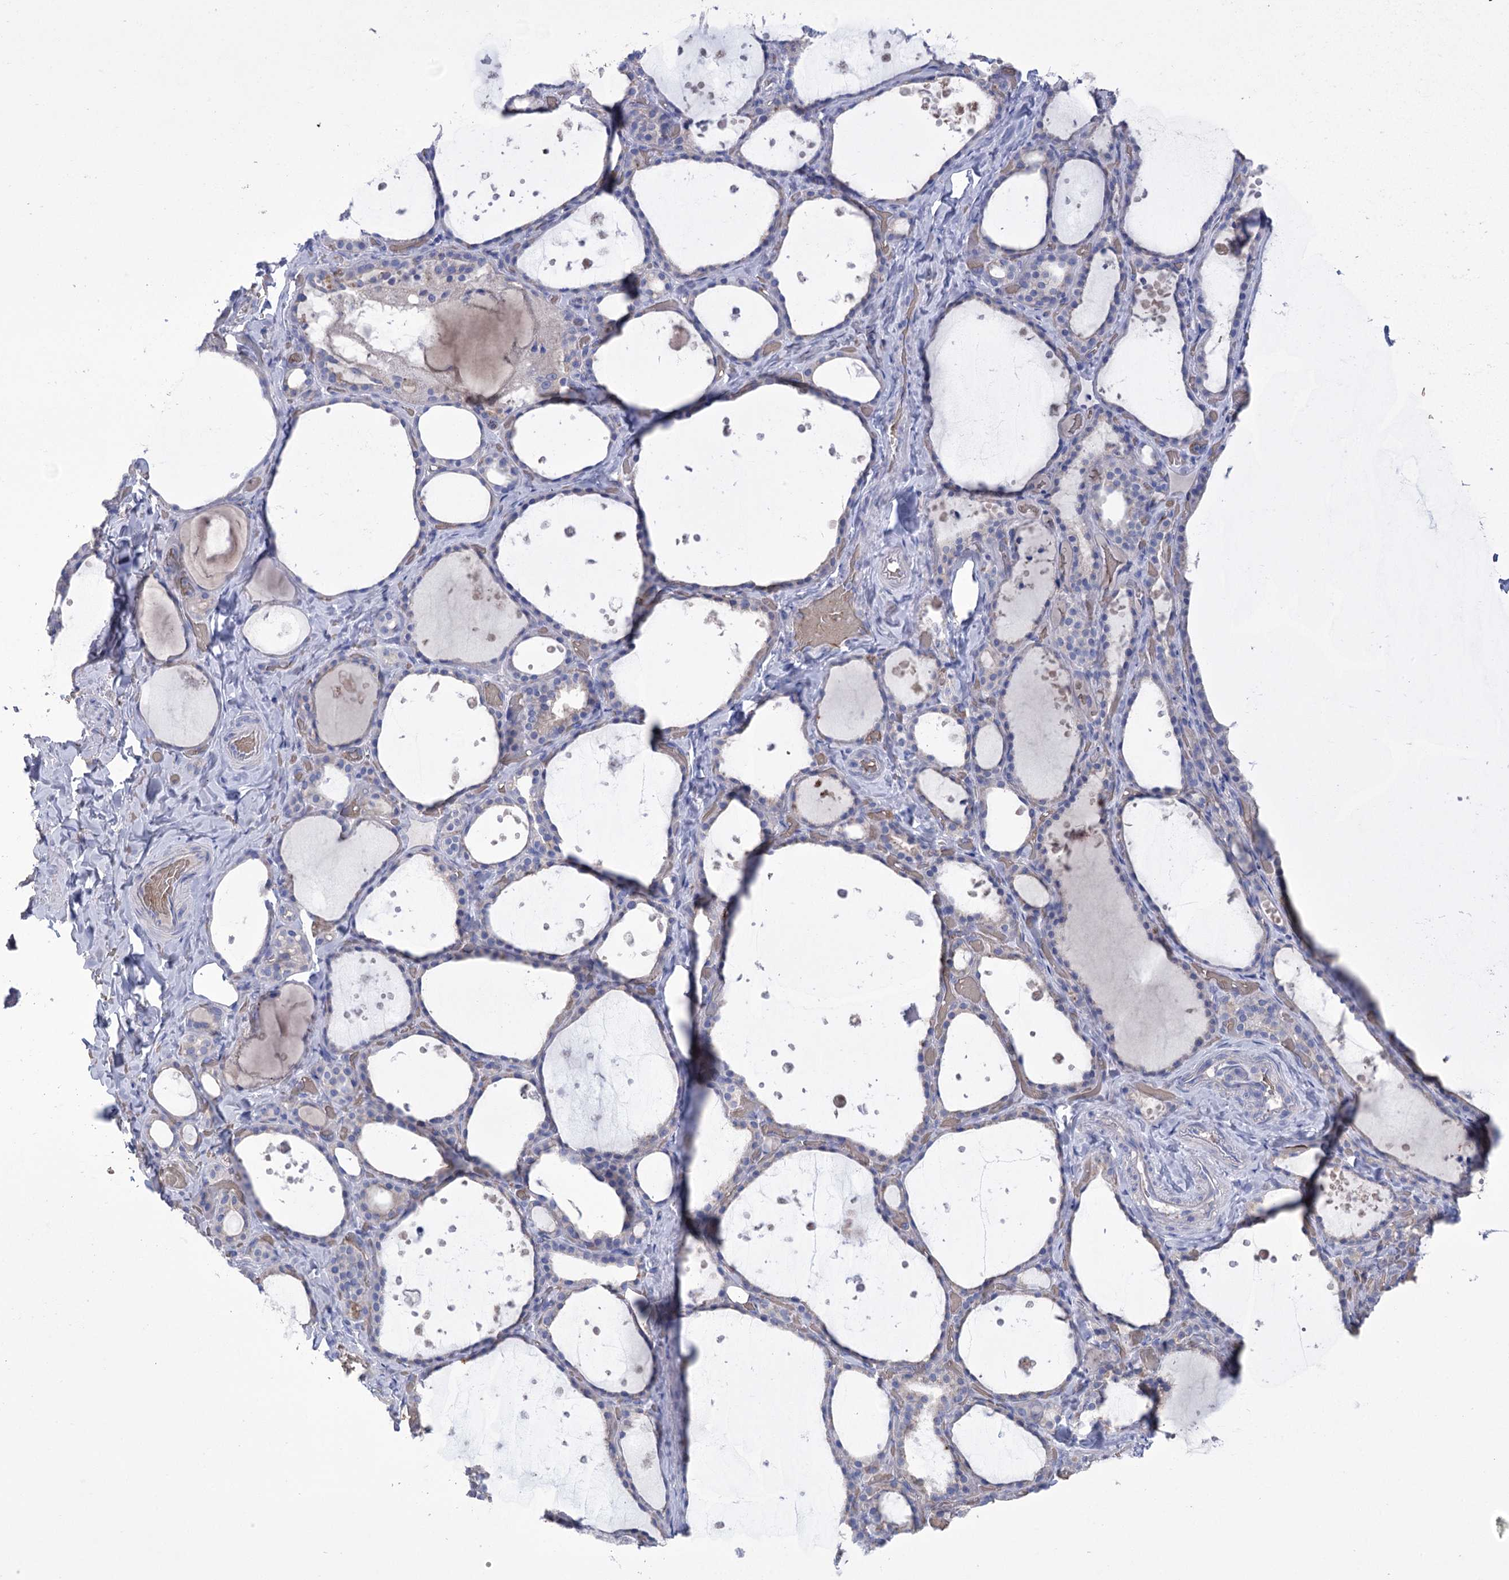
{"staining": {"intensity": "negative", "quantity": "none", "location": "none"}, "tissue": "thyroid gland", "cell_type": "Glandular cells", "image_type": "normal", "snomed": [{"axis": "morphology", "description": "Normal tissue, NOS"}, {"axis": "topography", "description": "Thyroid gland"}], "caption": "Micrograph shows no protein staining in glandular cells of normal thyroid gland. Brightfield microscopy of immunohistochemistry (IHC) stained with DAB (3,3'-diaminobenzidine) (brown) and hematoxylin (blue), captured at high magnification.", "gene": "PRSS53", "patient": {"sex": "female", "age": 44}}